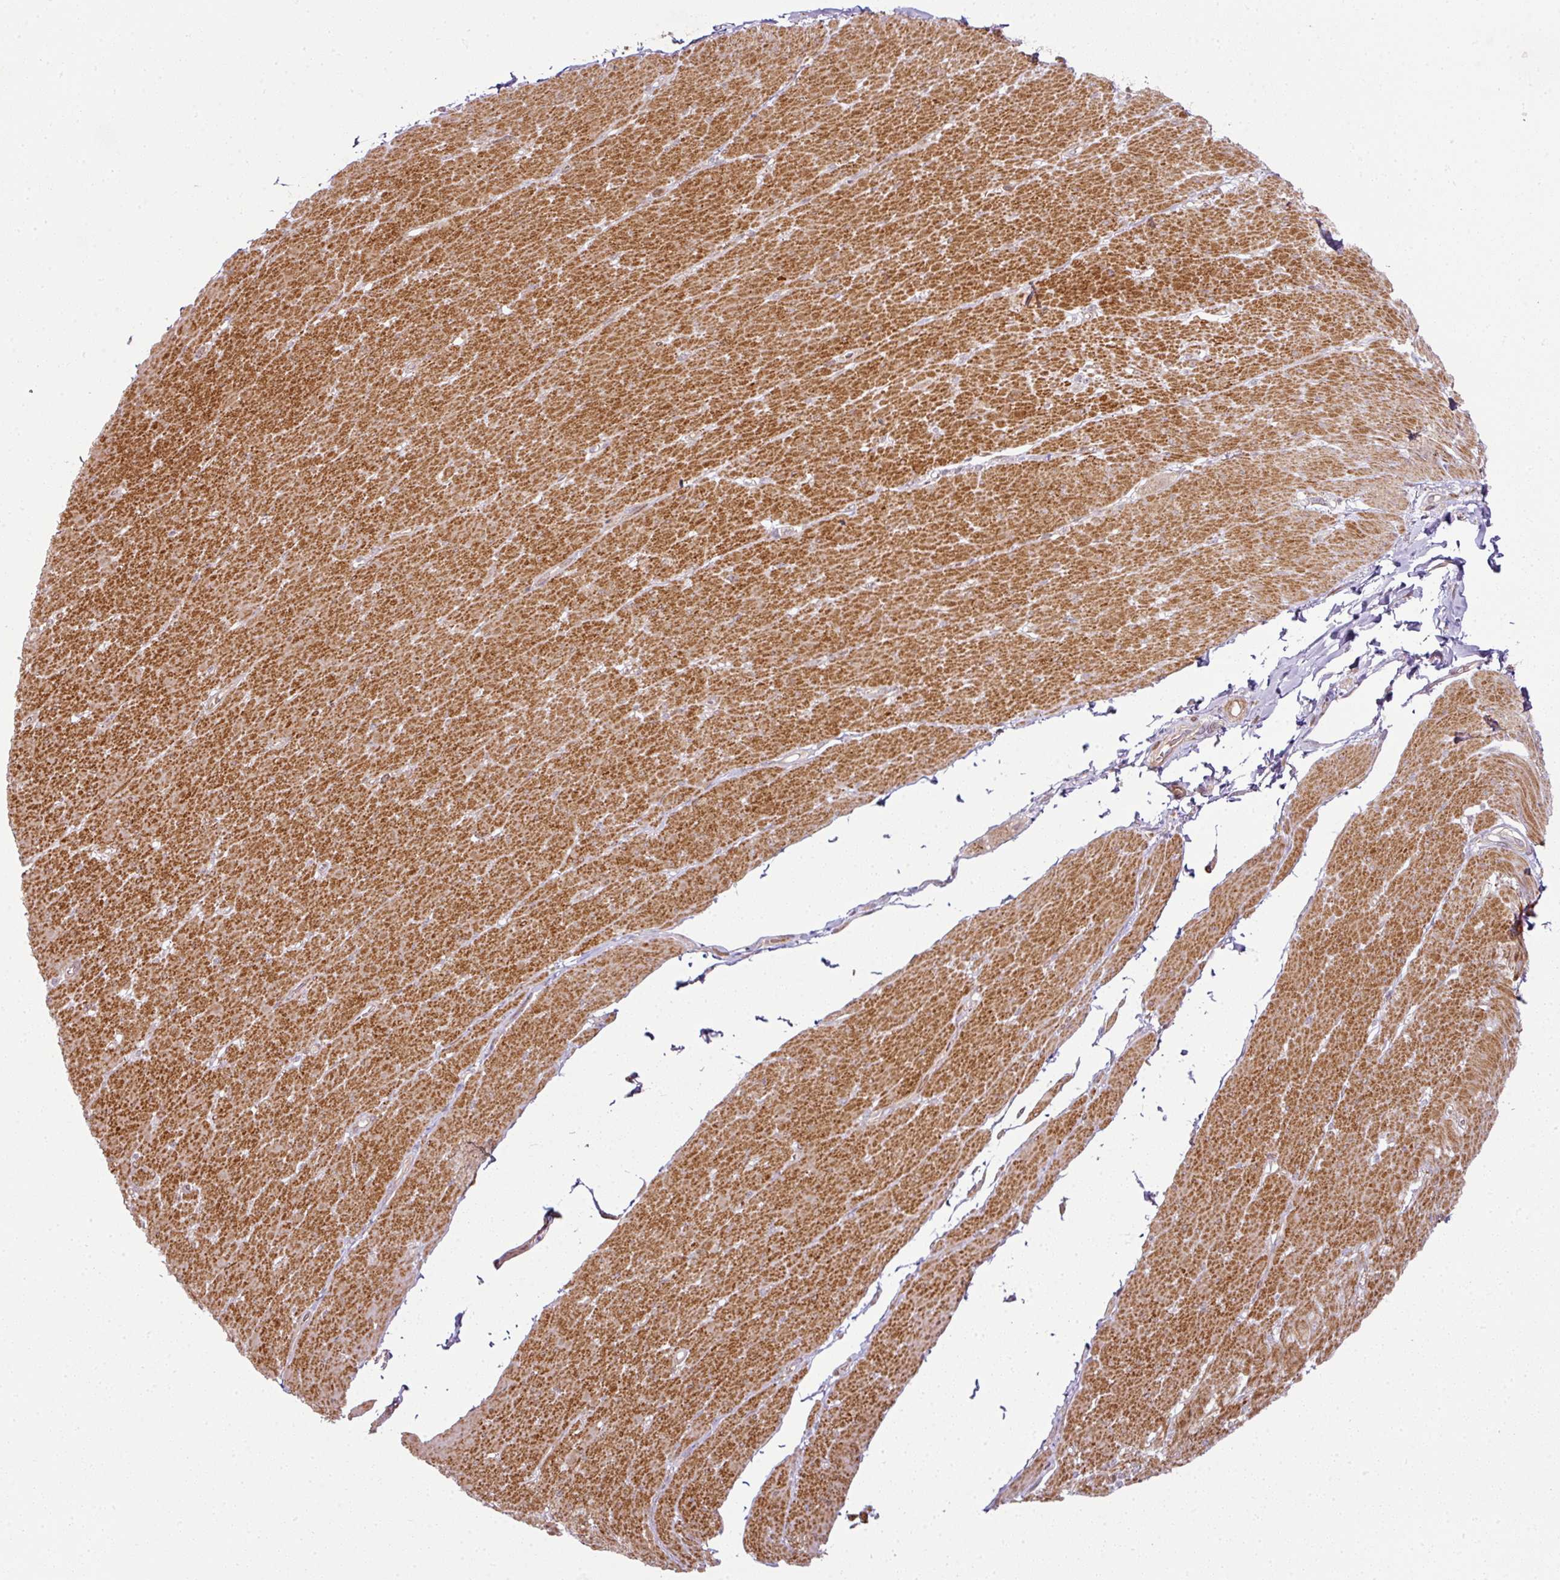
{"staining": {"intensity": "strong", "quantity": "25%-75%", "location": "cytoplasmic/membranous"}, "tissue": "smooth muscle", "cell_type": "Smooth muscle cells", "image_type": "normal", "snomed": [{"axis": "morphology", "description": "Normal tissue, NOS"}, {"axis": "topography", "description": "Smooth muscle"}, {"axis": "topography", "description": "Rectum"}], "caption": "The histopathology image displays immunohistochemical staining of benign smooth muscle. There is strong cytoplasmic/membranous positivity is present in about 25%-75% of smooth muscle cells.", "gene": "ATAT1", "patient": {"sex": "male", "age": 53}}